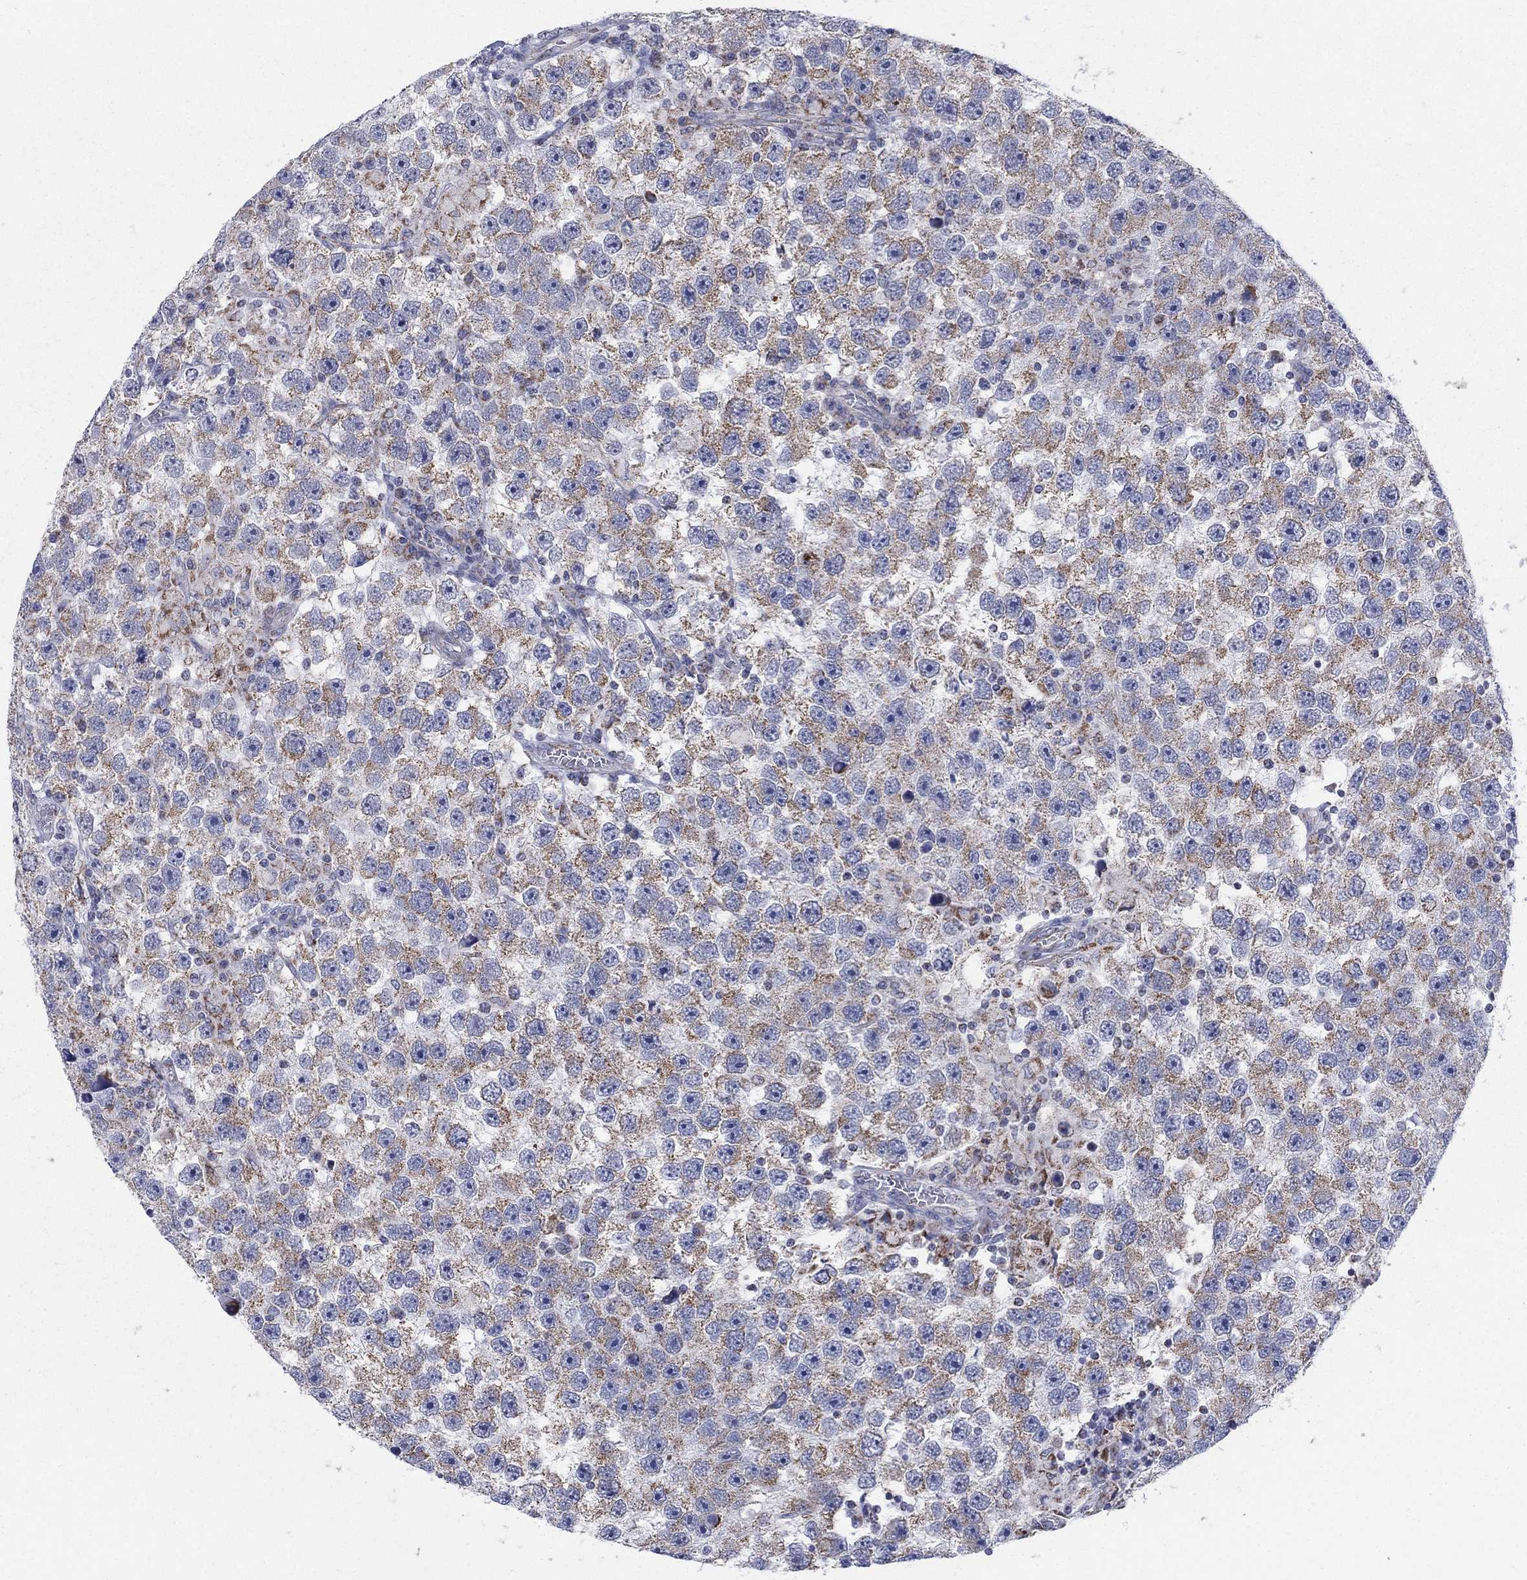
{"staining": {"intensity": "moderate", "quantity": ">75%", "location": "cytoplasmic/membranous"}, "tissue": "testis cancer", "cell_type": "Tumor cells", "image_type": "cancer", "snomed": [{"axis": "morphology", "description": "Seminoma, NOS"}, {"axis": "topography", "description": "Testis"}], "caption": "There is medium levels of moderate cytoplasmic/membranous staining in tumor cells of testis seminoma, as demonstrated by immunohistochemical staining (brown color).", "gene": "KISS1R", "patient": {"sex": "male", "age": 26}}